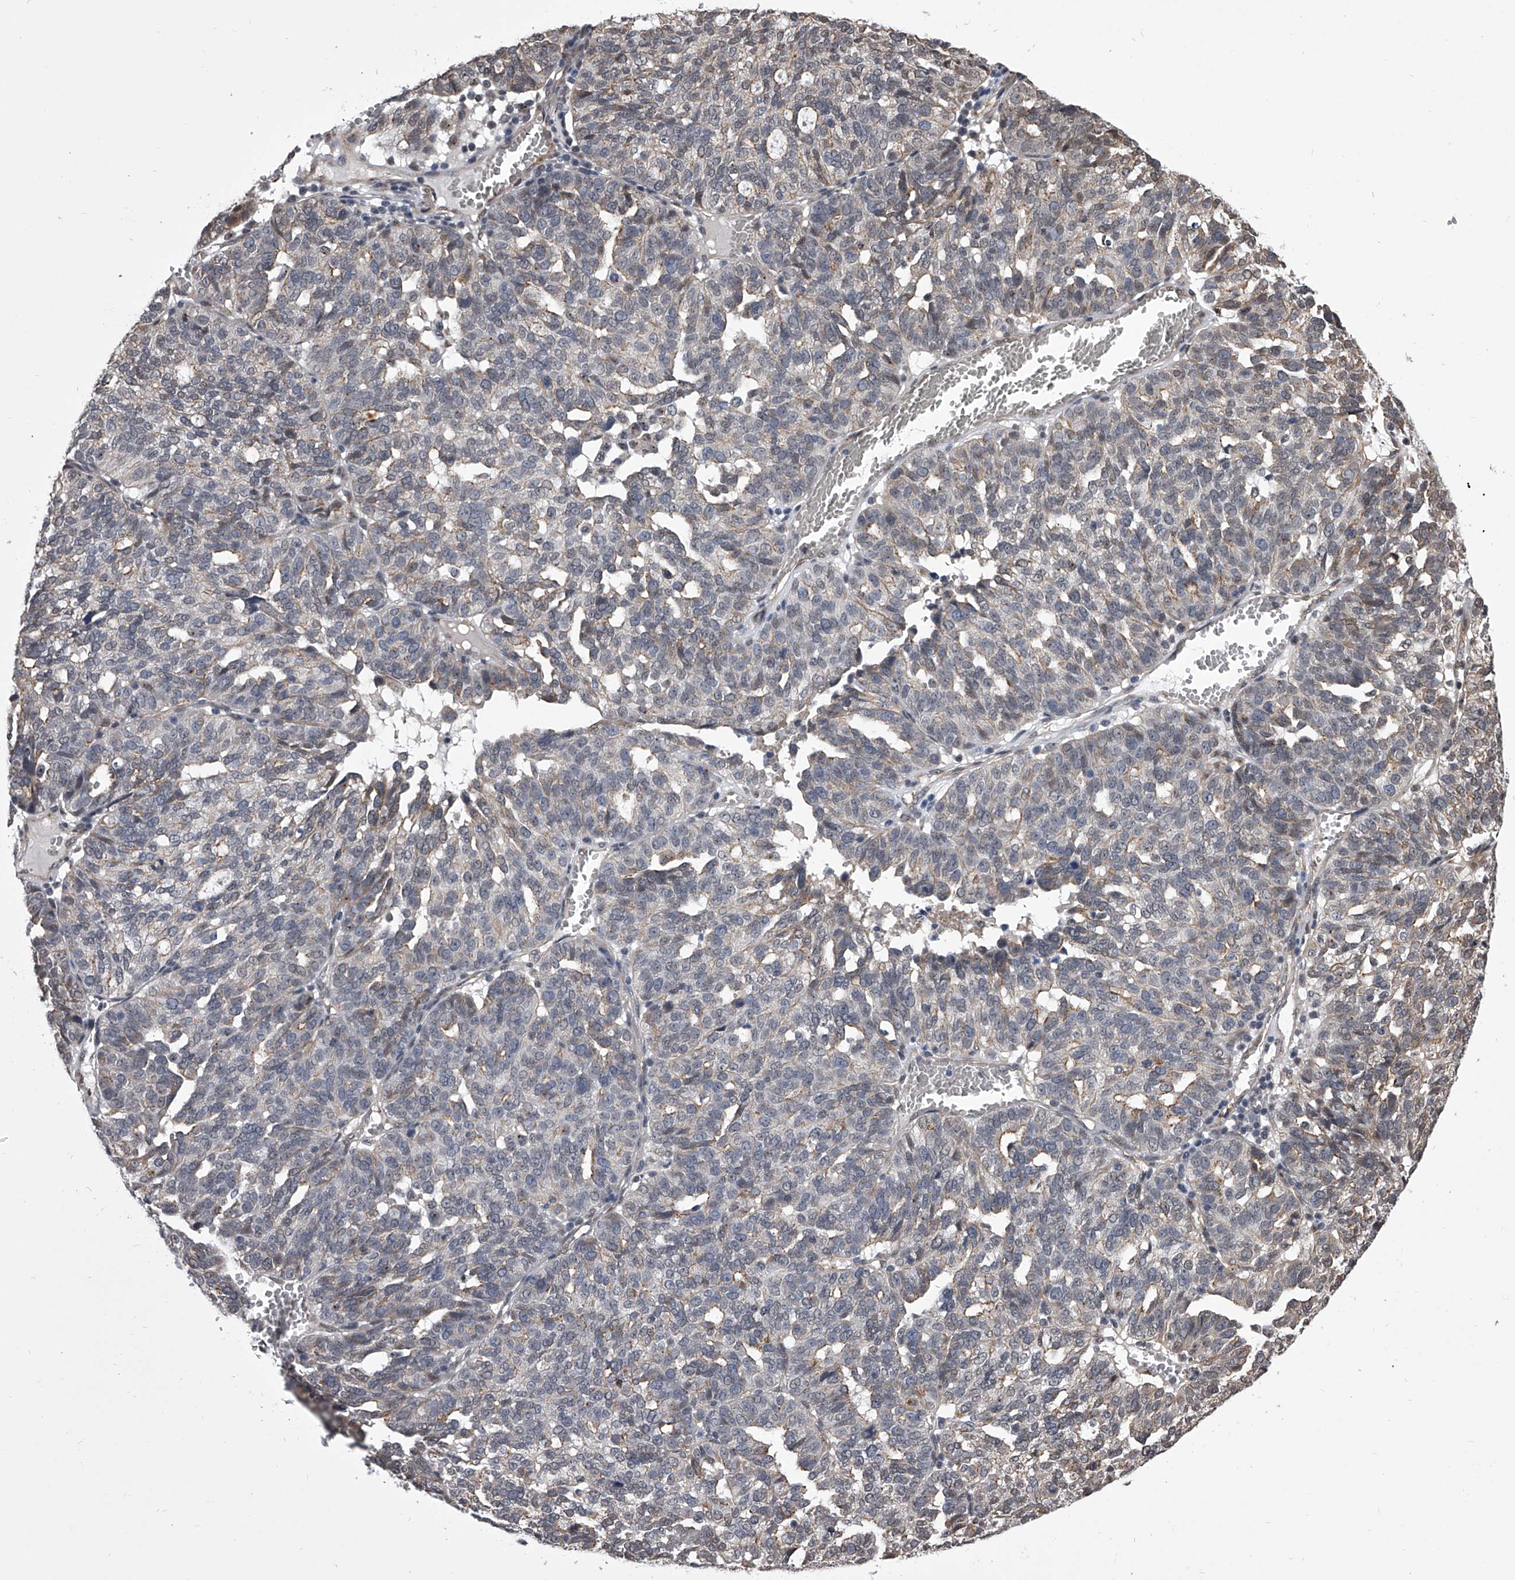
{"staining": {"intensity": "negative", "quantity": "none", "location": "none"}, "tissue": "ovarian cancer", "cell_type": "Tumor cells", "image_type": "cancer", "snomed": [{"axis": "morphology", "description": "Cystadenocarcinoma, serous, NOS"}, {"axis": "topography", "description": "Ovary"}], "caption": "Tumor cells show no significant protein staining in ovarian cancer.", "gene": "ZNF76", "patient": {"sex": "female", "age": 59}}